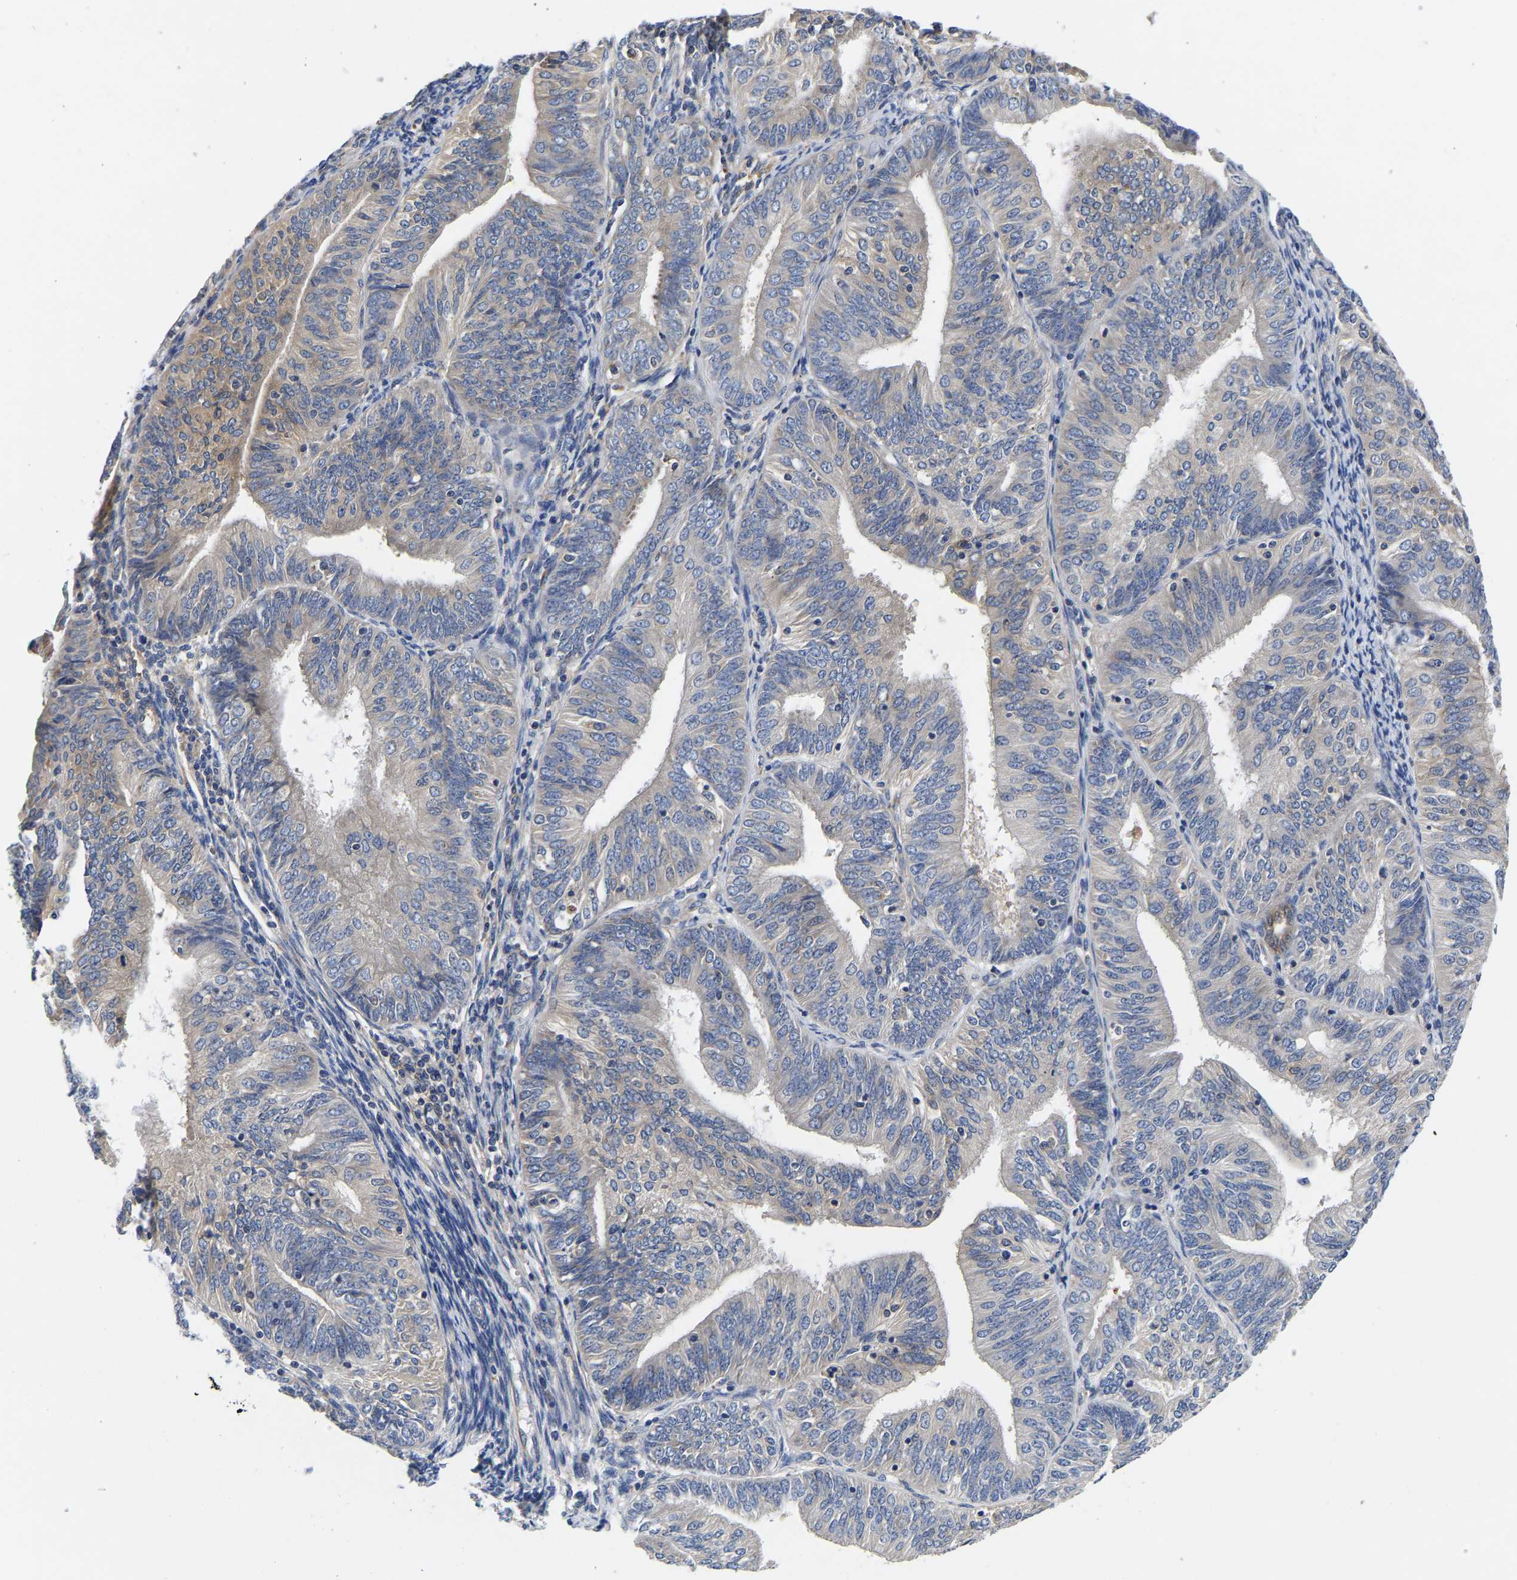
{"staining": {"intensity": "negative", "quantity": "none", "location": "none"}, "tissue": "endometrial cancer", "cell_type": "Tumor cells", "image_type": "cancer", "snomed": [{"axis": "morphology", "description": "Adenocarcinoma, NOS"}, {"axis": "topography", "description": "Endometrium"}], "caption": "High magnification brightfield microscopy of endometrial adenocarcinoma stained with DAB (3,3'-diaminobenzidine) (brown) and counterstained with hematoxylin (blue): tumor cells show no significant staining. The staining was performed using DAB (3,3'-diaminobenzidine) to visualize the protein expression in brown, while the nuclei were stained in blue with hematoxylin (Magnification: 20x).", "gene": "CCDC6", "patient": {"sex": "female", "age": 58}}